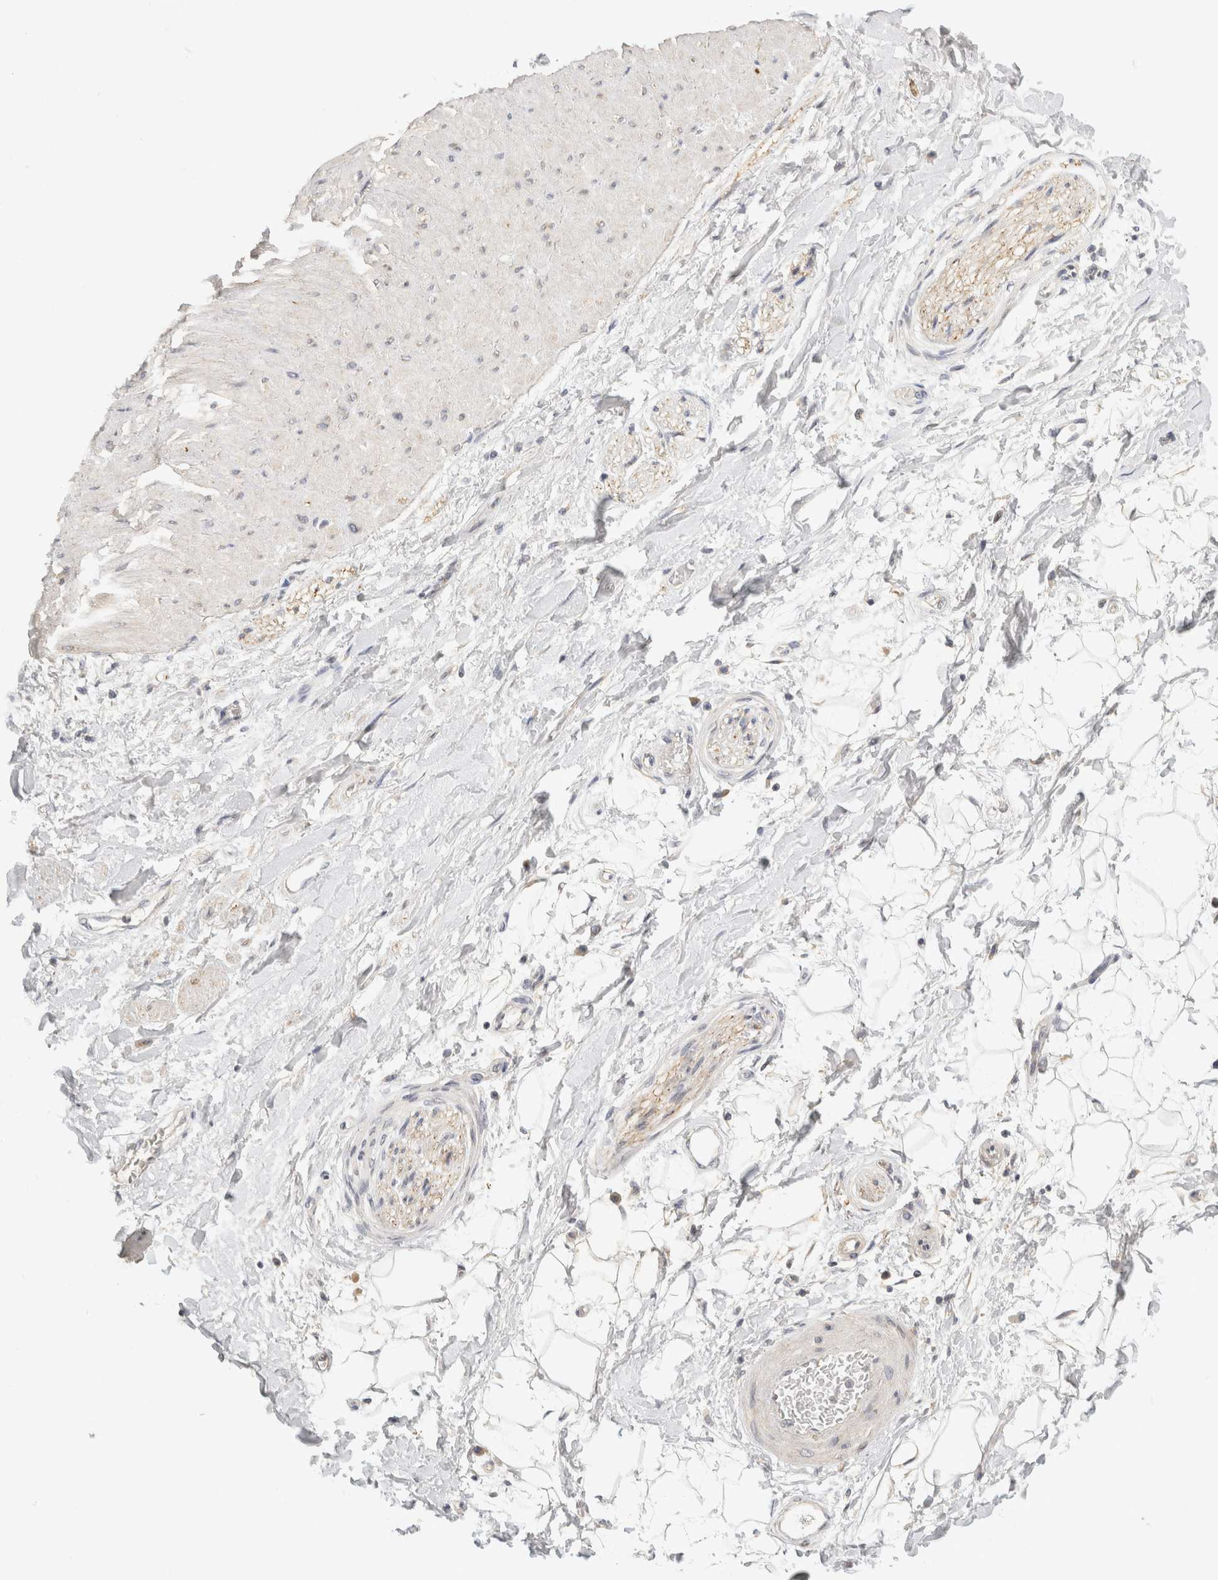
{"staining": {"intensity": "negative", "quantity": "none", "location": "none"}, "tissue": "adipose tissue", "cell_type": "Adipocytes", "image_type": "normal", "snomed": [{"axis": "morphology", "description": "Normal tissue, NOS"}, {"axis": "topography", "description": "Soft tissue"}], "caption": "DAB immunohistochemical staining of normal human adipose tissue exhibits no significant positivity in adipocytes.", "gene": "CHRM4", "patient": {"sex": "male", "age": 72}}